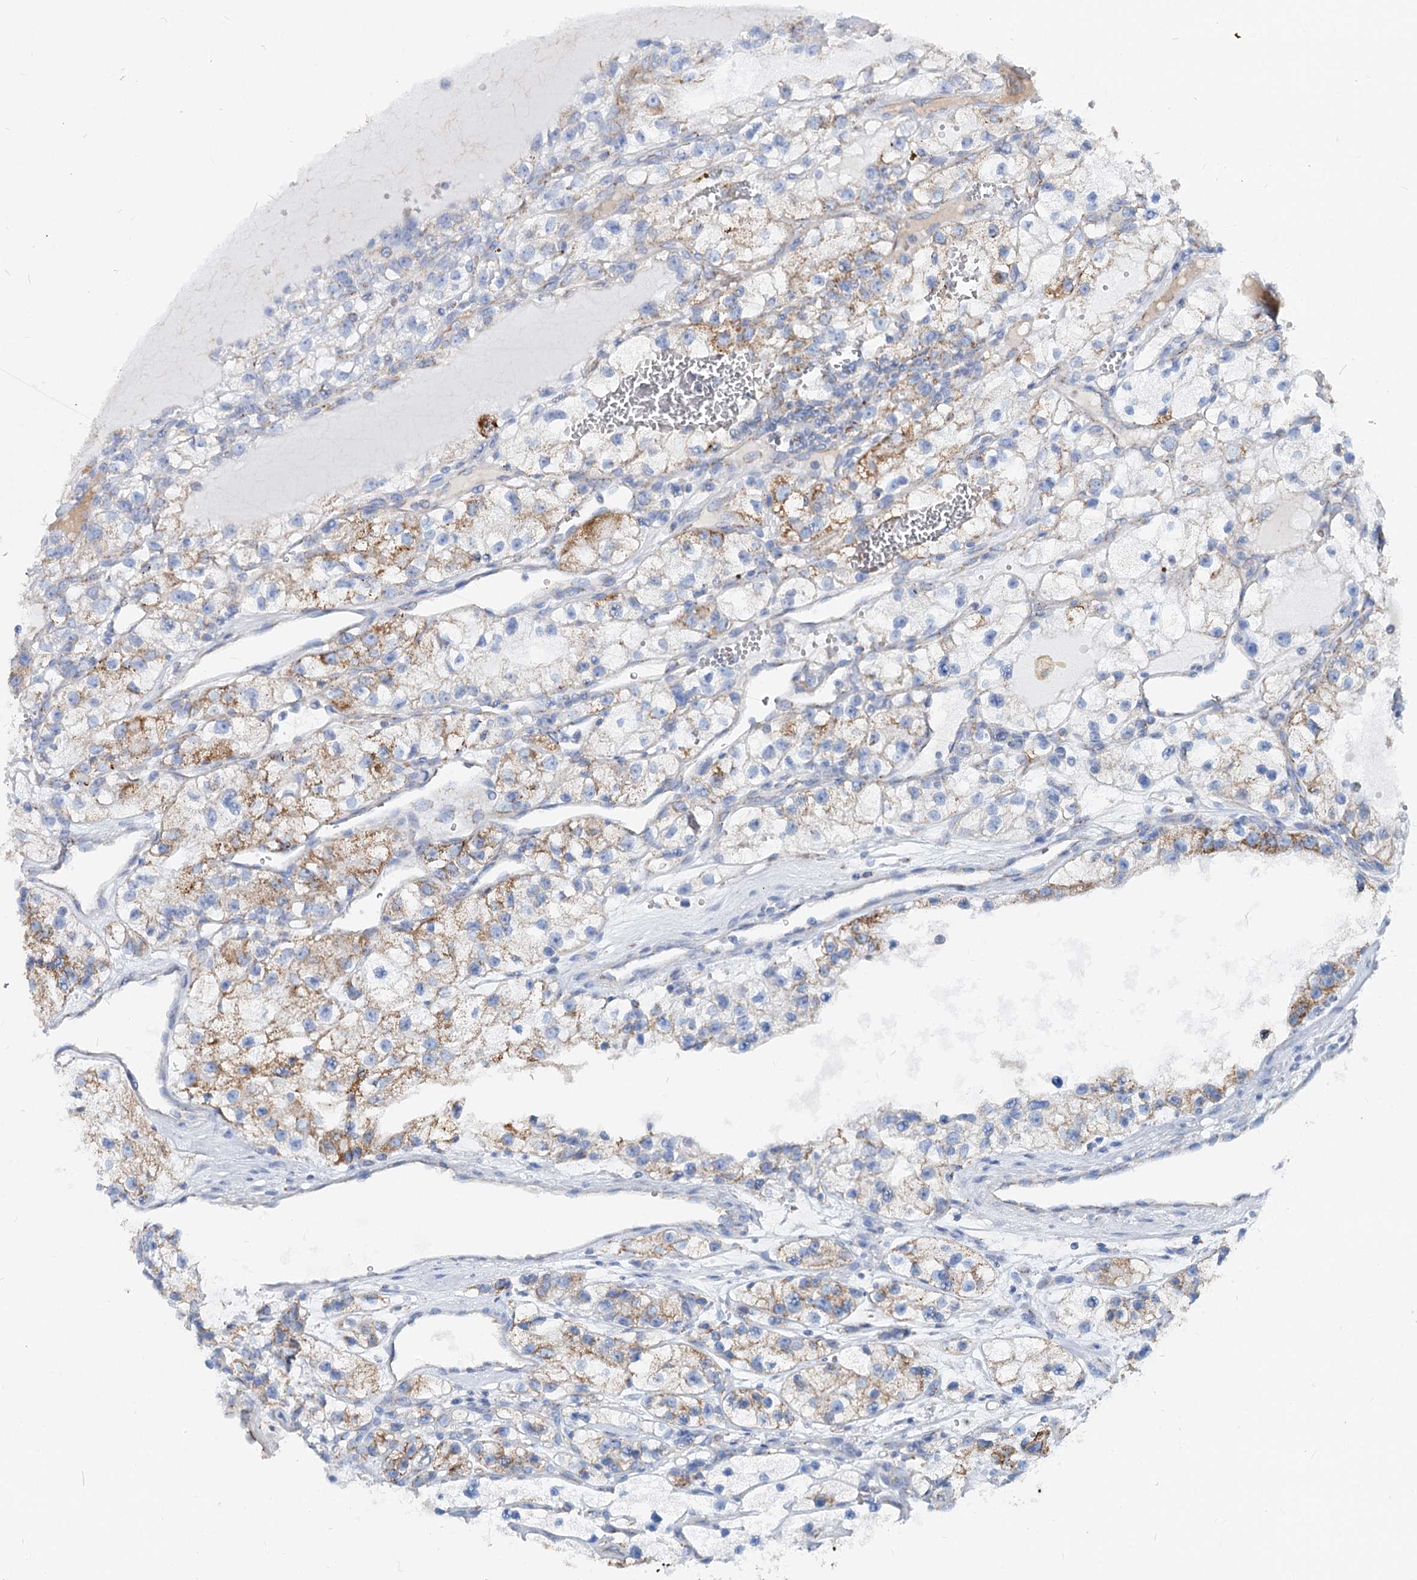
{"staining": {"intensity": "moderate", "quantity": "25%-75%", "location": "cytoplasmic/membranous"}, "tissue": "renal cancer", "cell_type": "Tumor cells", "image_type": "cancer", "snomed": [{"axis": "morphology", "description": "Adenocarcinoma, NOS"}, {"axis": "topography", "description": "Kidney"}], "caption": "Brown immunohistochemical staining in human adenocarcinoma (renal) shows moderate cytoplasmic/membranous expression in about 25%-75% of tumor cells.", "gene": "MCCC2", "patient": {"sex": "female", "age": 57}}